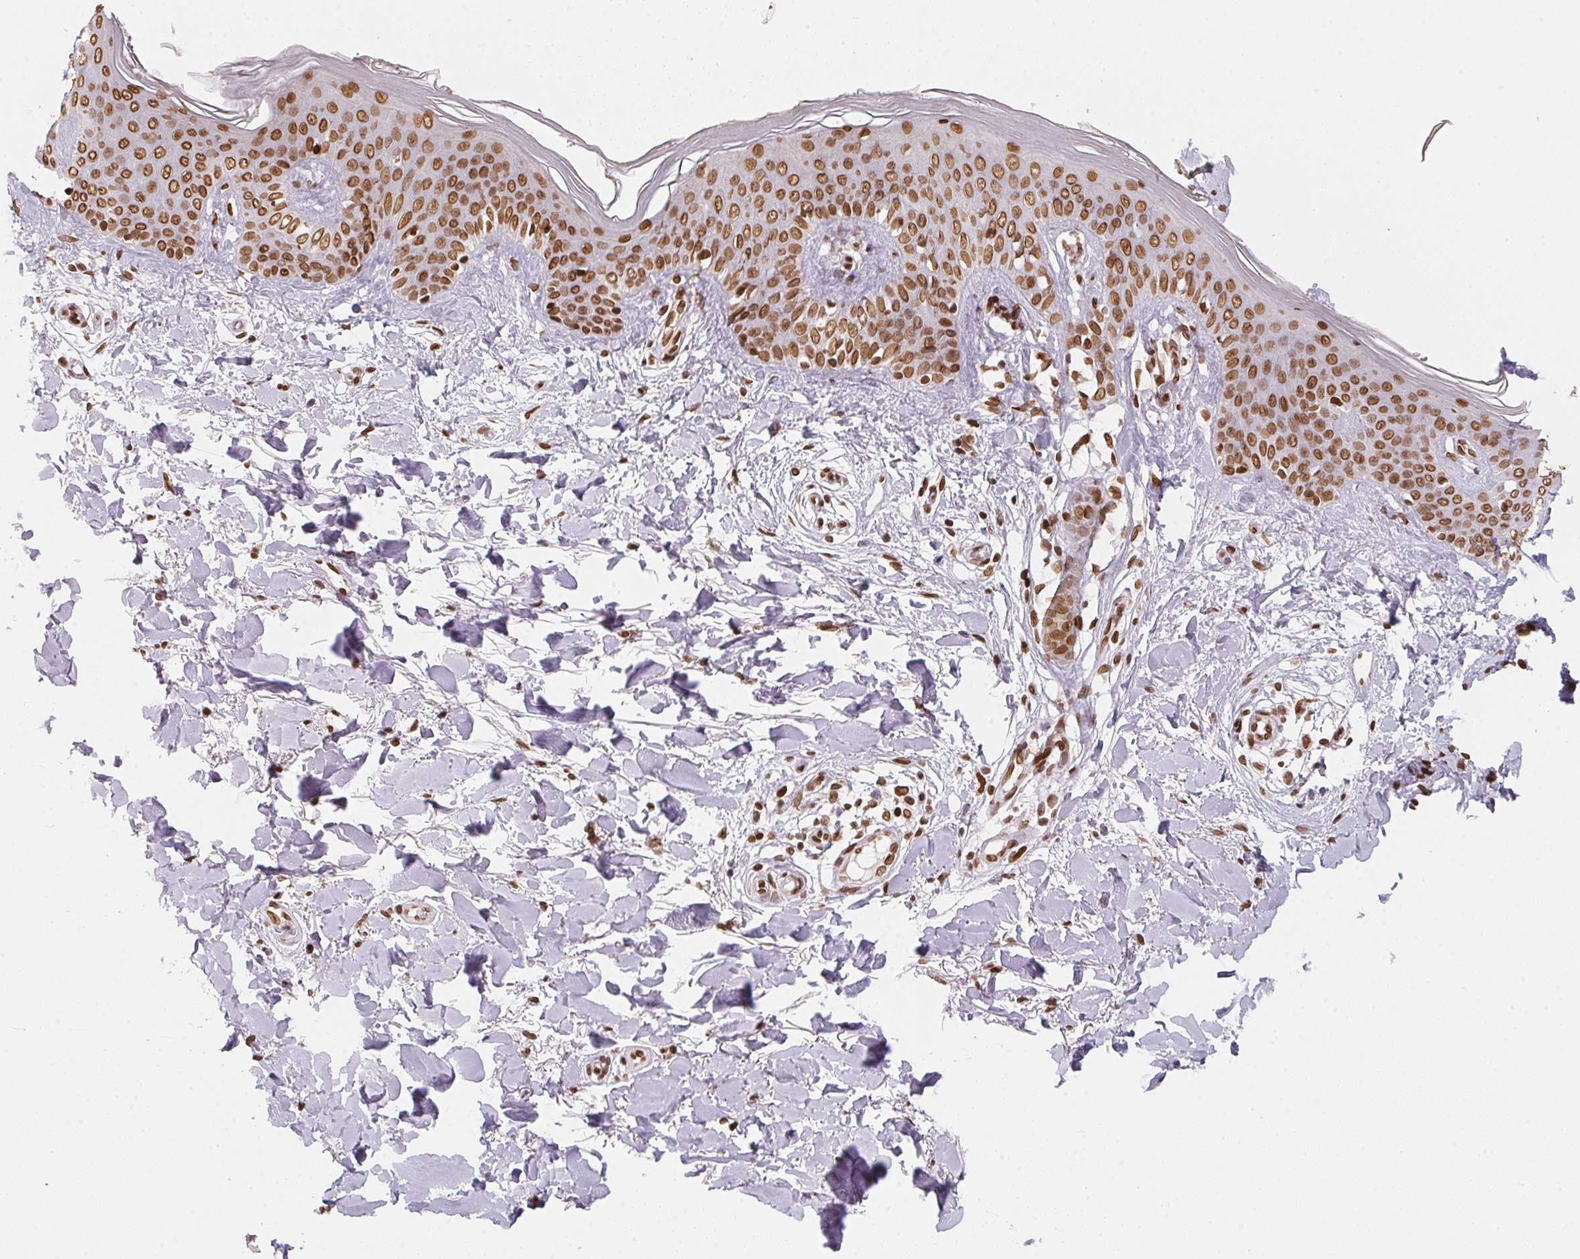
{"staining": {"intensity": "strong", "quantity": ">75%", "location": "nuclear"}, "tissue": "skin", "cell_type": "Fibroblasts", "image_type": "normal", "snomed": [{"axis": "morphology", "description": "Normal tissue, NOS"}, {"axis": "topography", "description": "Skin"}], "caption": "IHC (DAB (3,3'-diaminobenzidine)) staining of normal skin shows strong nuclear protein staining in approximately >75% of fibroblasts. The staining was performed using DAB (3,3'-diaminobenzidine) to visualize the protein expression in brown, while the nuclei were stained in blue with hematoxylin (Magnification: 20x).", "gene": "SAP30BP", "patient": {"sex": "female", "age": 34}}